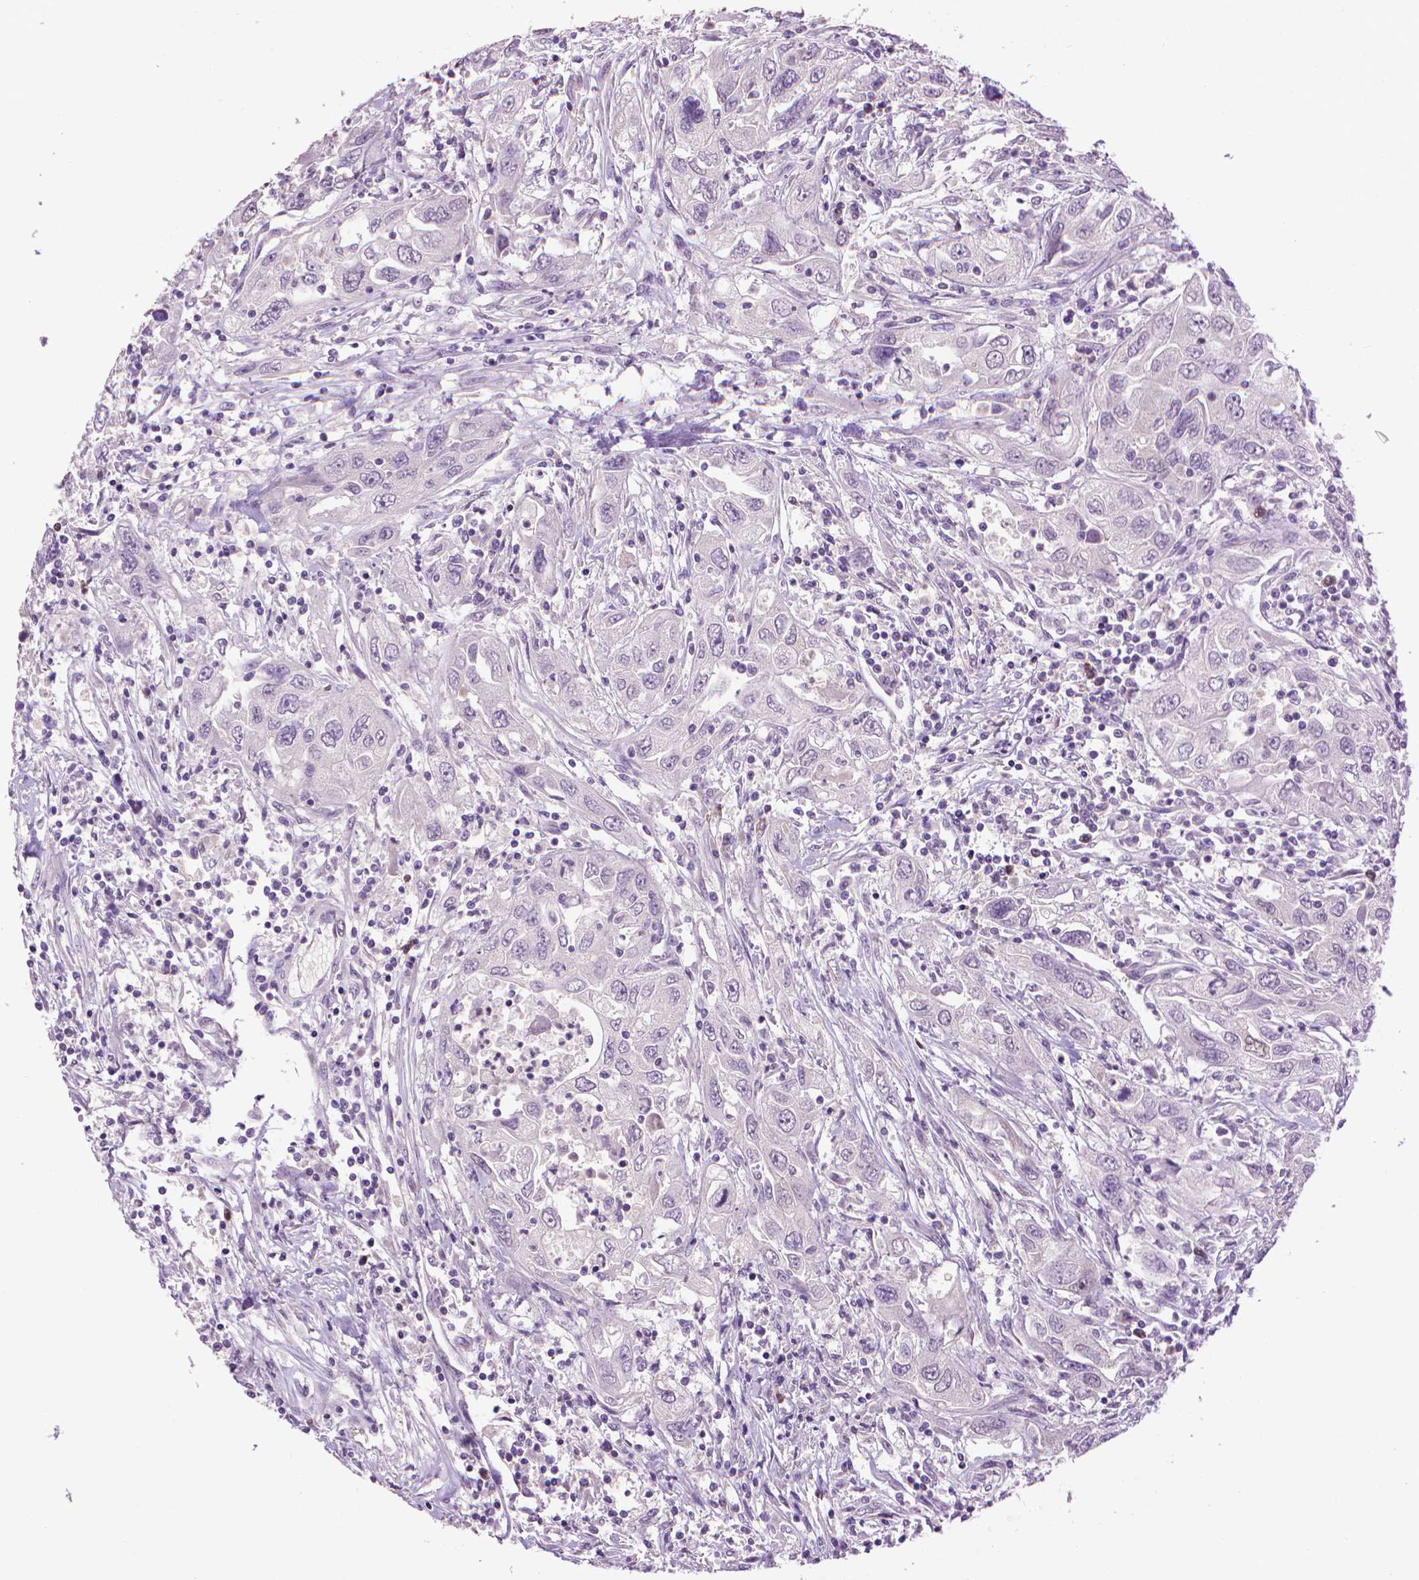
{"staining": {"intensity": "negative", "quantity": "none", "location": "none"}, "tissue": "urothelial cancer", "cell_type": "Tumor cells", "image_type": "cancer", "snomed": [{"axis": "morphology", "description": "Urothelial carcinoma, High grade"}, {"axis": "topography", "description": "Urinary bladder"}], "caption": "DAB (3,3'-diaminobenzidine) immunohistochemical staining of human high-grade urothelial carcinoma exhibits no significant expression in tumor cells. (DAB (3,3'-diaminobenzidine) immunohistochemistry, high magnification).", "gene": "CDKN2D", "patient": {"sex": "male", "age": 76}}